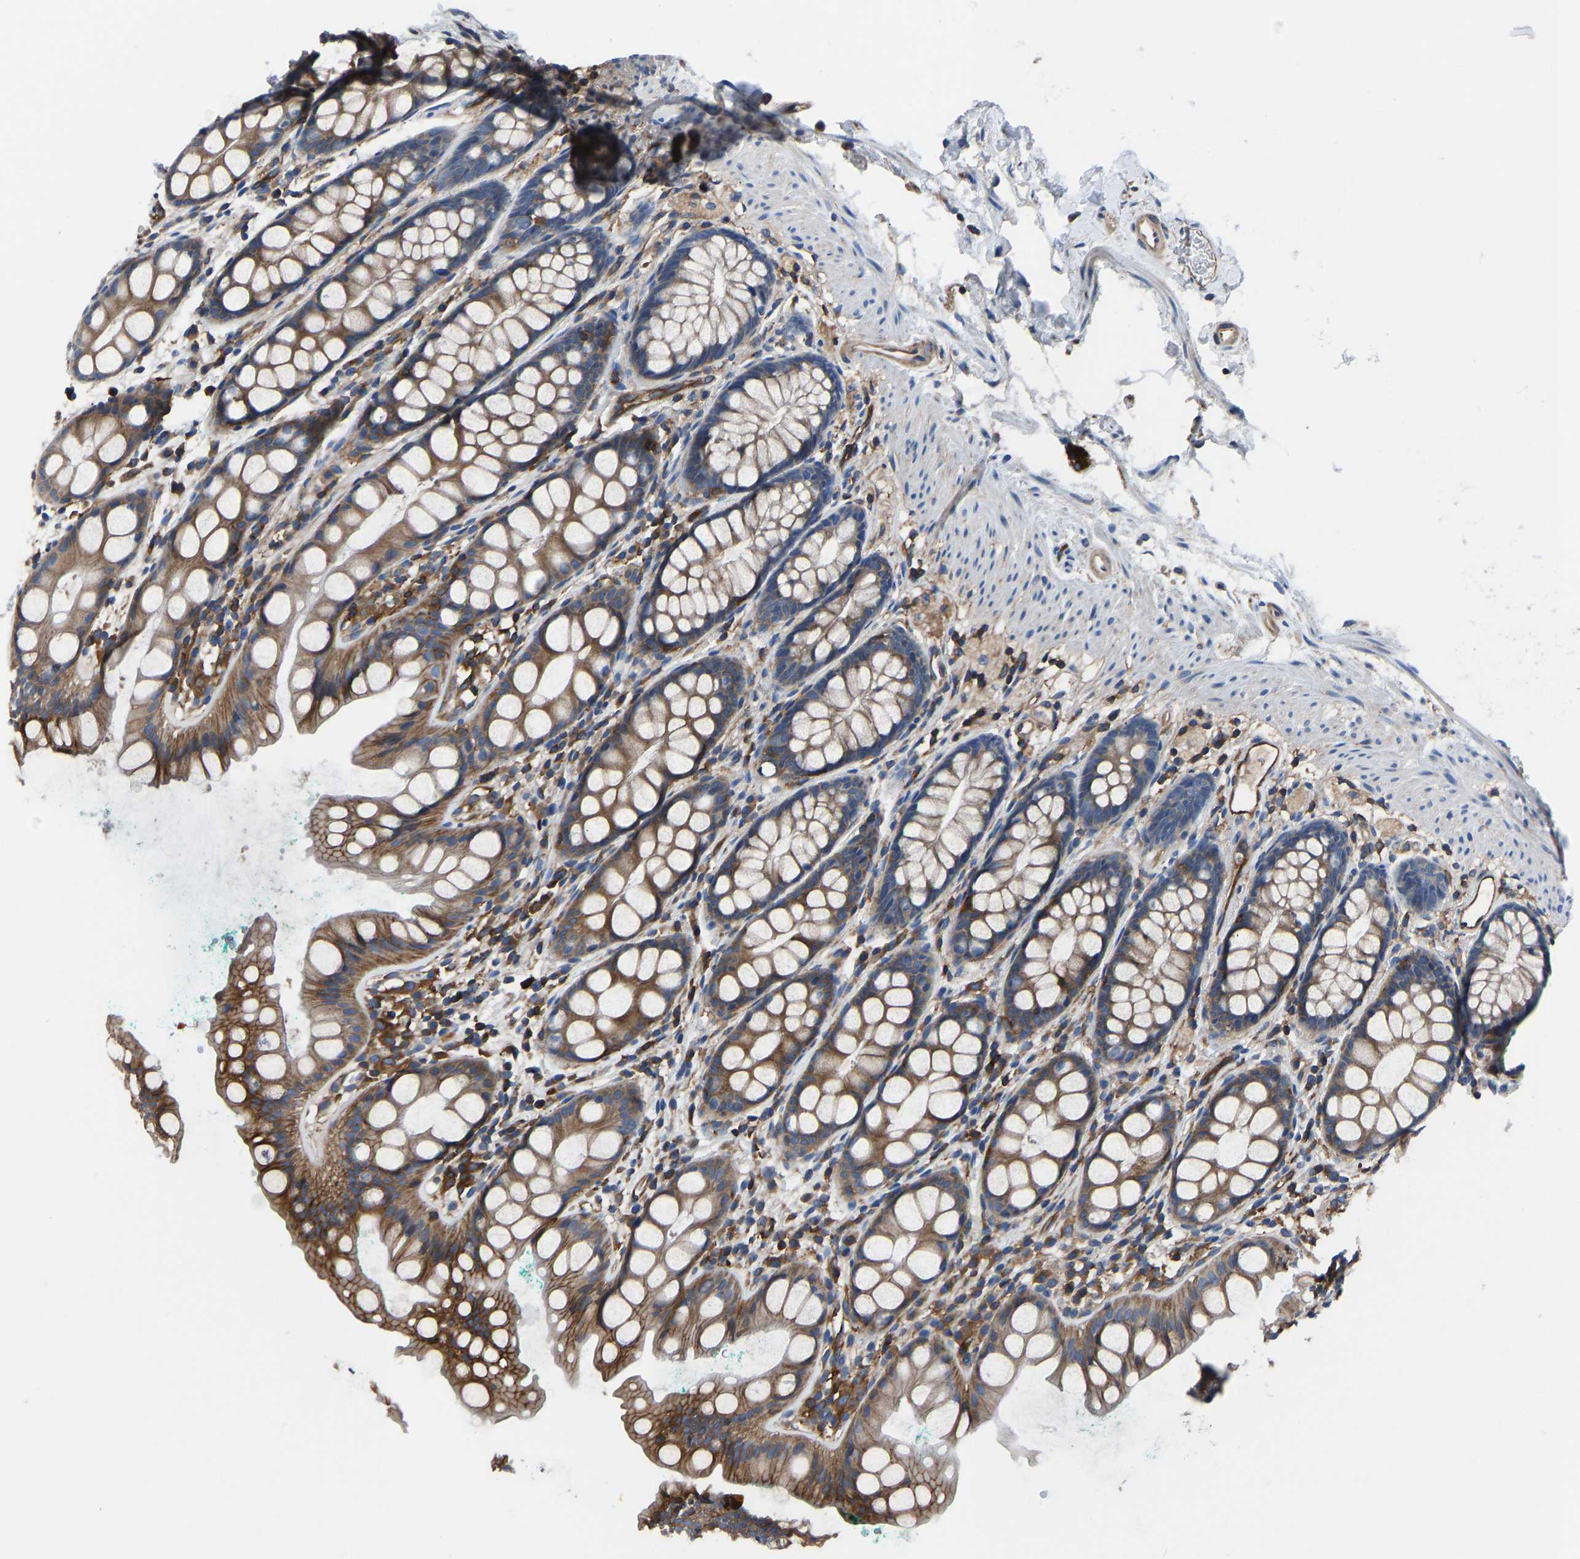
{"staining": {"intensity": "moderate", "quantity": ">75%", "location": "cytoplasmic/membranous"}, "tissue": "rectum", "cell_type": "Glandular cells", "image_type": "normal", "snomed": [{"axis": "morphology", "description": "Normal tissue, NOS"}, {"axis": "topography", "description": "Rectum"}], "caption": "The image shows a brown stain indicating the presence of a protein in the cytoplasmic/membranous of glandular cells in rectum.", "gene": "PRKAR1A", "patient": {"sex": "female", "age": 65}}